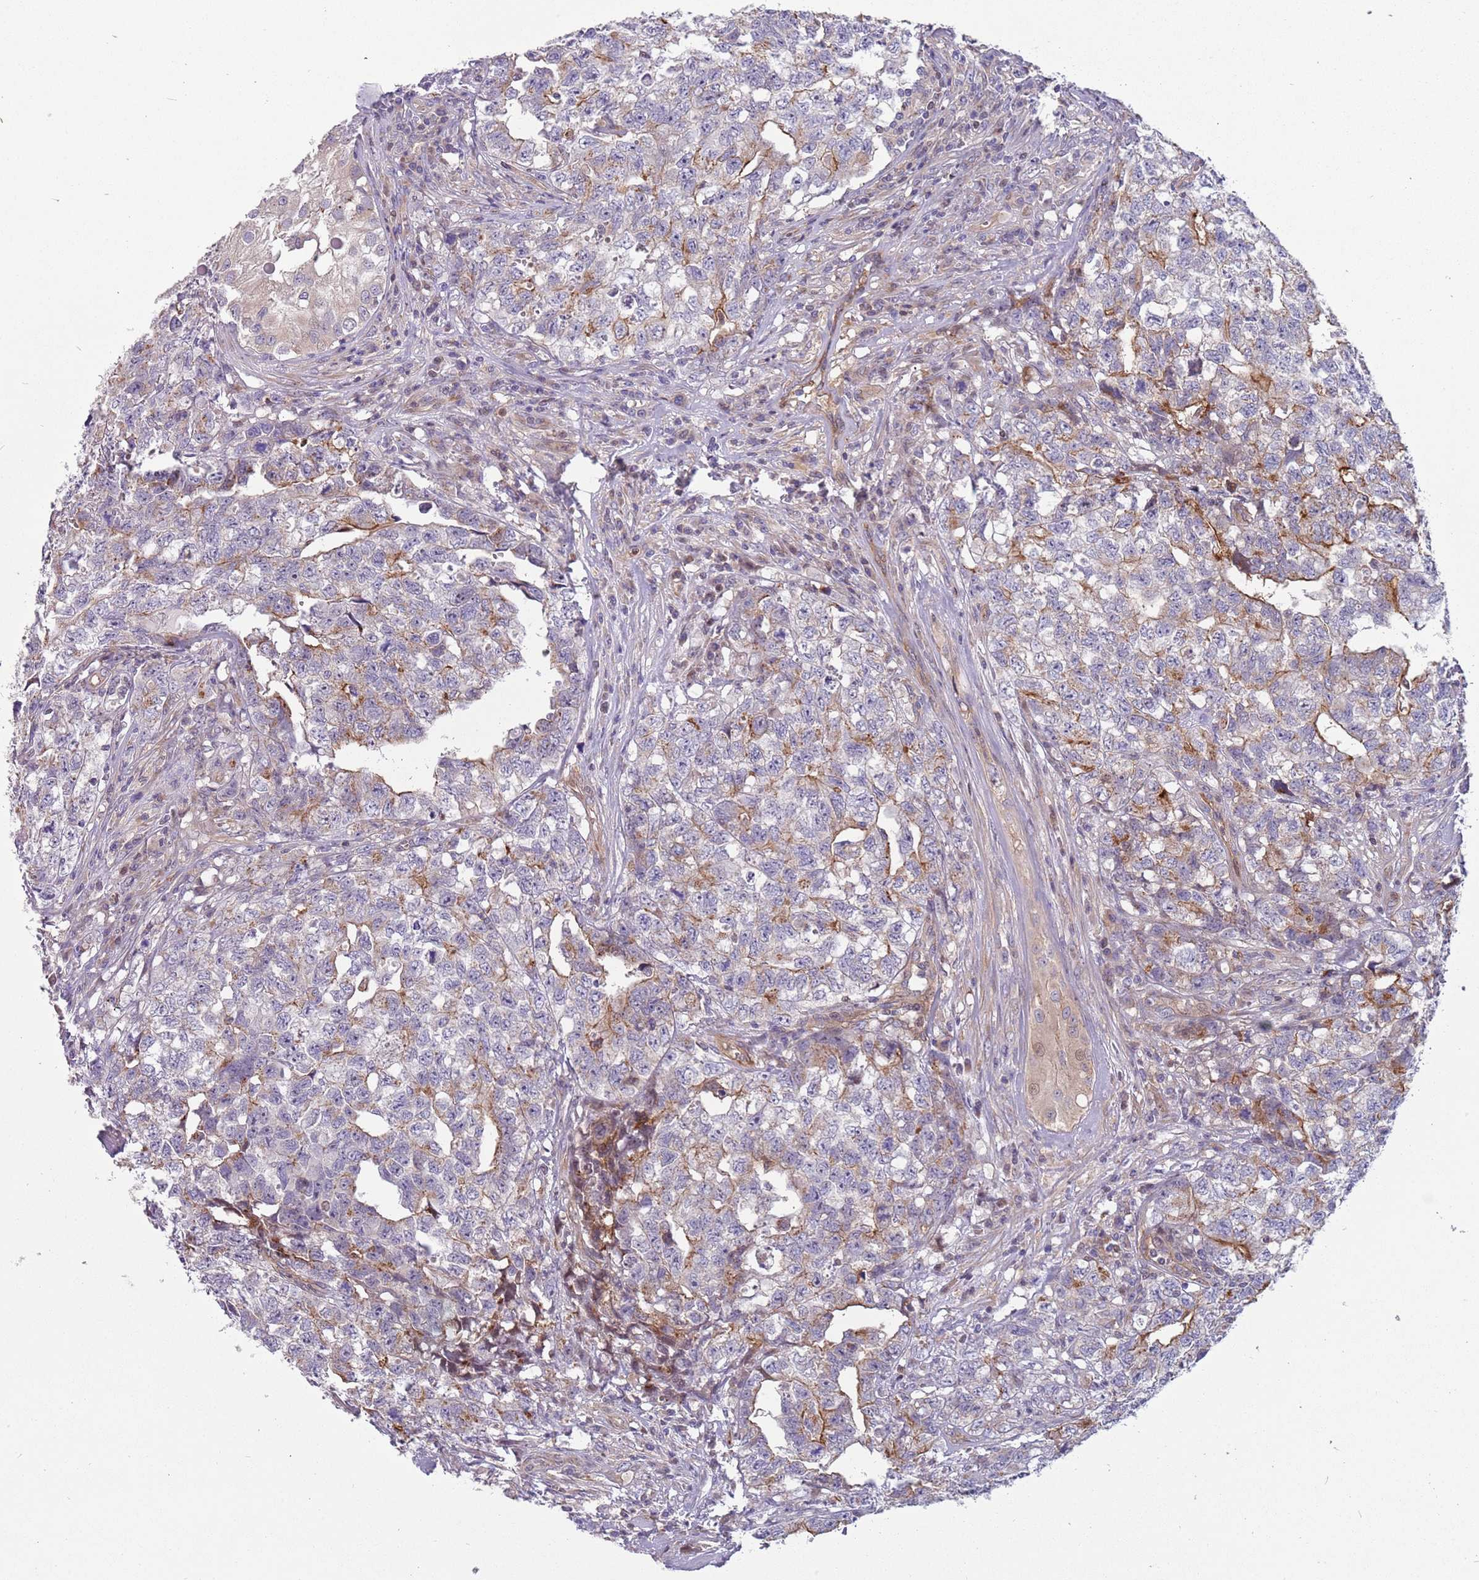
{"staining": {"intensity": "moderate", "quantity": "<25%", "location": "cytoplasmic/membranous"}, "tissue": "testis cancer", "cell_type": "Tumor cells", "image_type": "cancer", "snomed": [{"axis": "morphology", "description": "Carcinoma, Embryonal, NOS"}, {"axis": "topography", "description": "Testis"}], "caption": "Testis cancer (embryonal carcinoma) stained with a protein marker reveals moderate staining in tumor cells.", "gene": "ITGB6", "patient": {"sex": "male", "age": 31}}